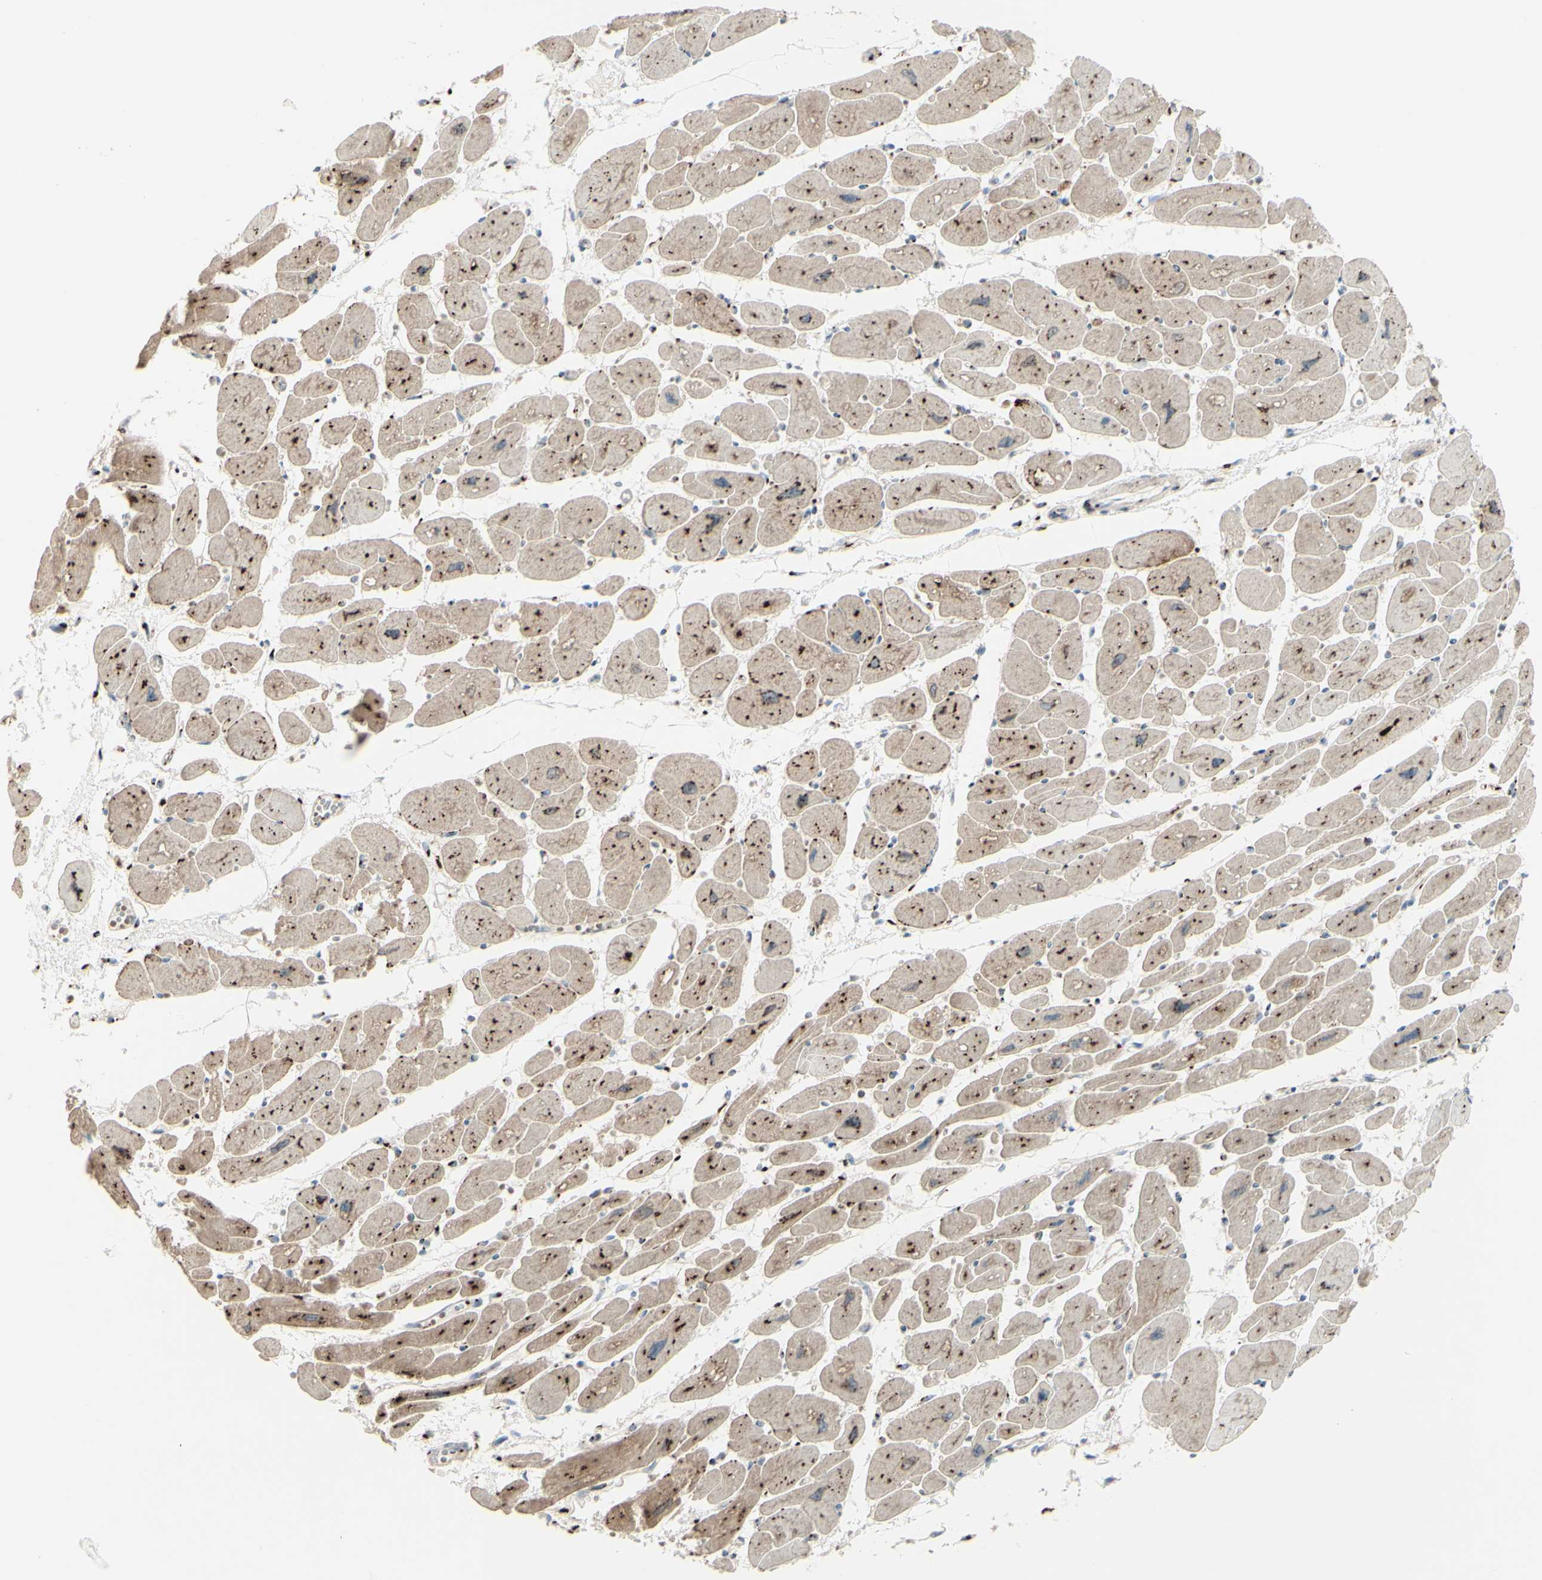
{"staining": {"intensity": "moderate", "quantity": ">75%", "location": "cytoplasmic/membranous"}, "tissue": "heart muscle", "cell_type": "Cardiomyocytes", "image_type": "normal", "snomed": [{"axis": "morphology", "description": "Normal tissue, NOS"}, {"axis": "topography", "description": "Heart"}], "caption": "Protein analysis of benign heart muscle displays moderate cytoplasmic/membranous expression in approximately >75% of cardiomyocytes. The staining was performed using DAB to visualize the protein expression in brown, while the nuclei were stained in blue with hematoxylin (Magnification: 20x).", "gene": "BPNT2", "patient": {"sex": "female", "age": 54}}